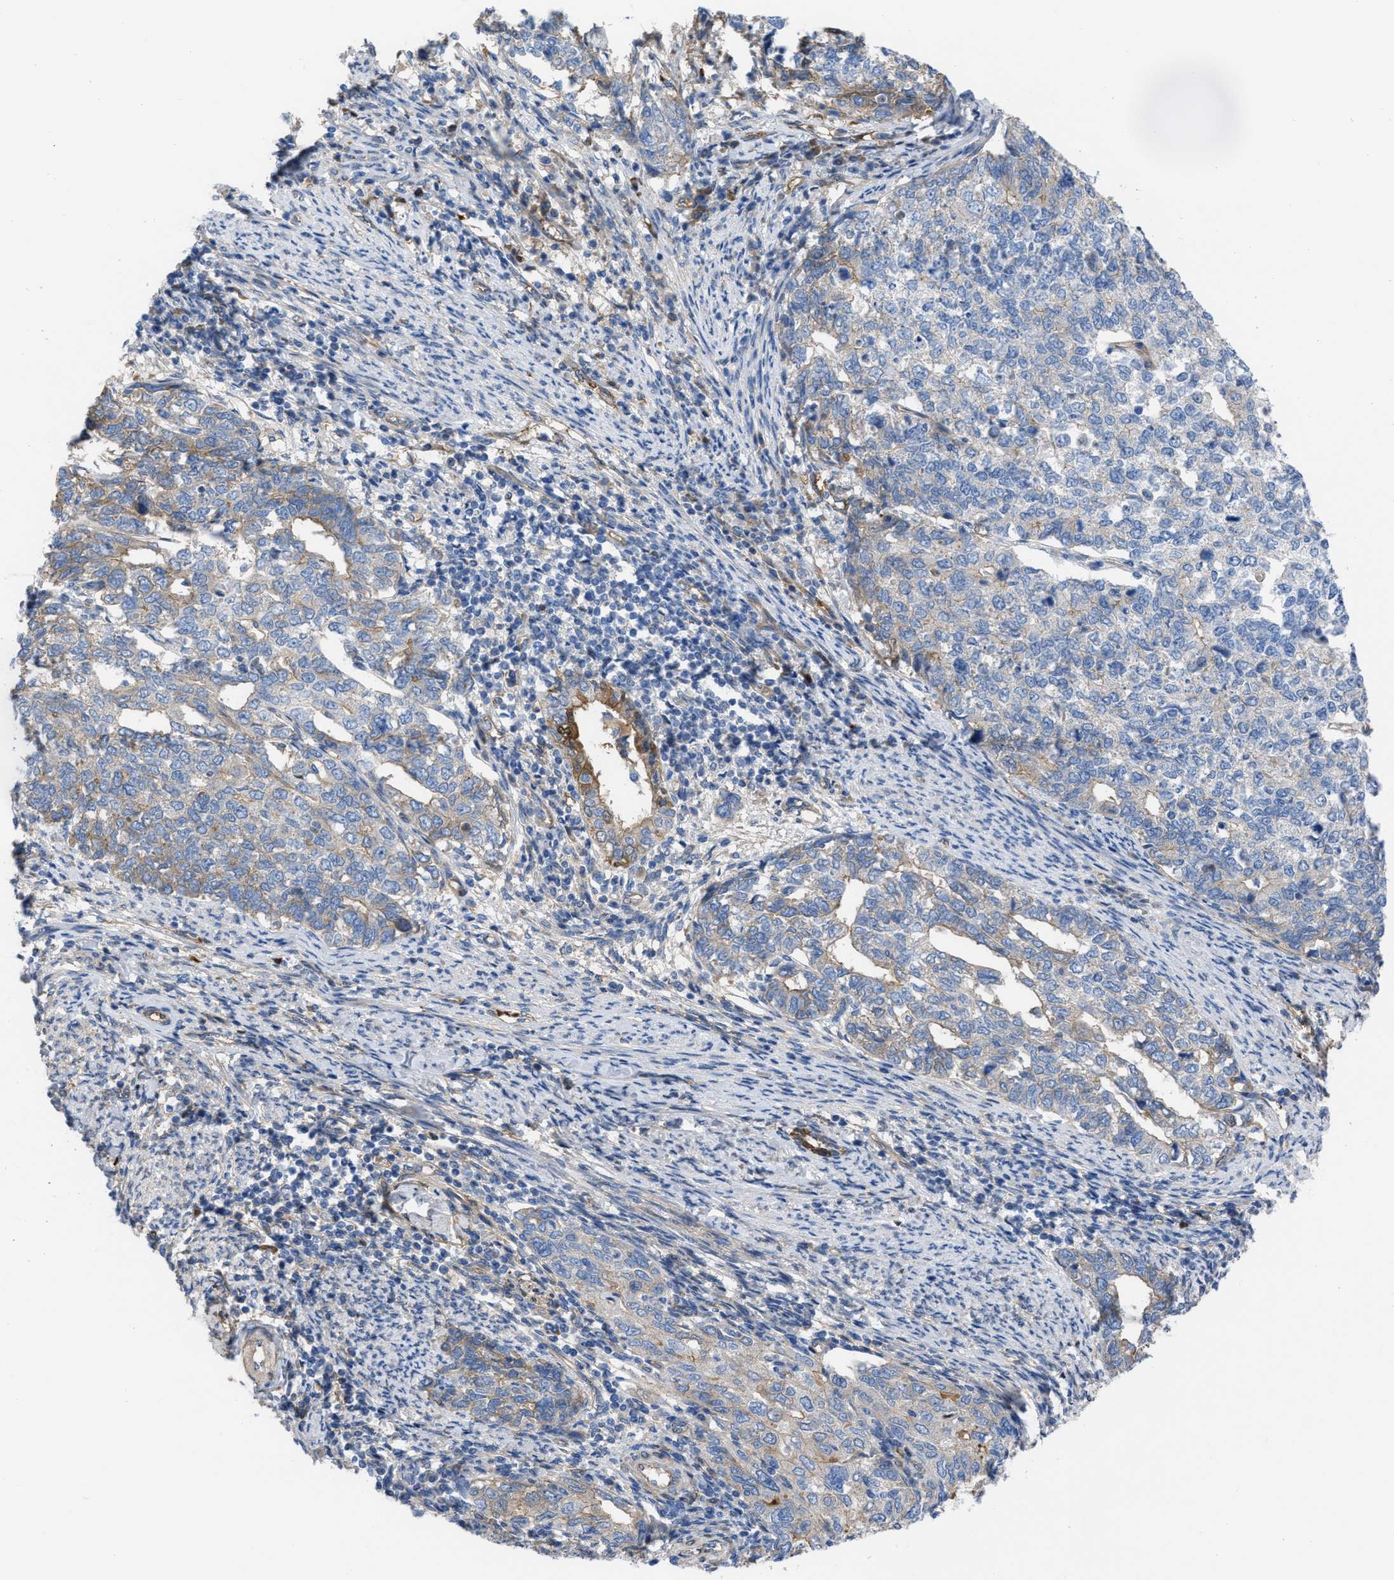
{"staining": {"intensity": "weak", "quantity": "<25%", "location": "cytoplasmic/membranous"}, "tissue": "cervical cancer", "cell_type": "Tumor cells", "image_type": "cancer", "snomed": [{"axis": "morphology", "description": "Squamous cell carcinoma, NOS"}, {"axis": "topography", "description": "Cervix"}], "caption": "Protein analysis of cervical cancer demonstrates no significant expression in tumor cells.", "gene": "TRIOBP", "patient": {"sex": "female", "age": 63}}